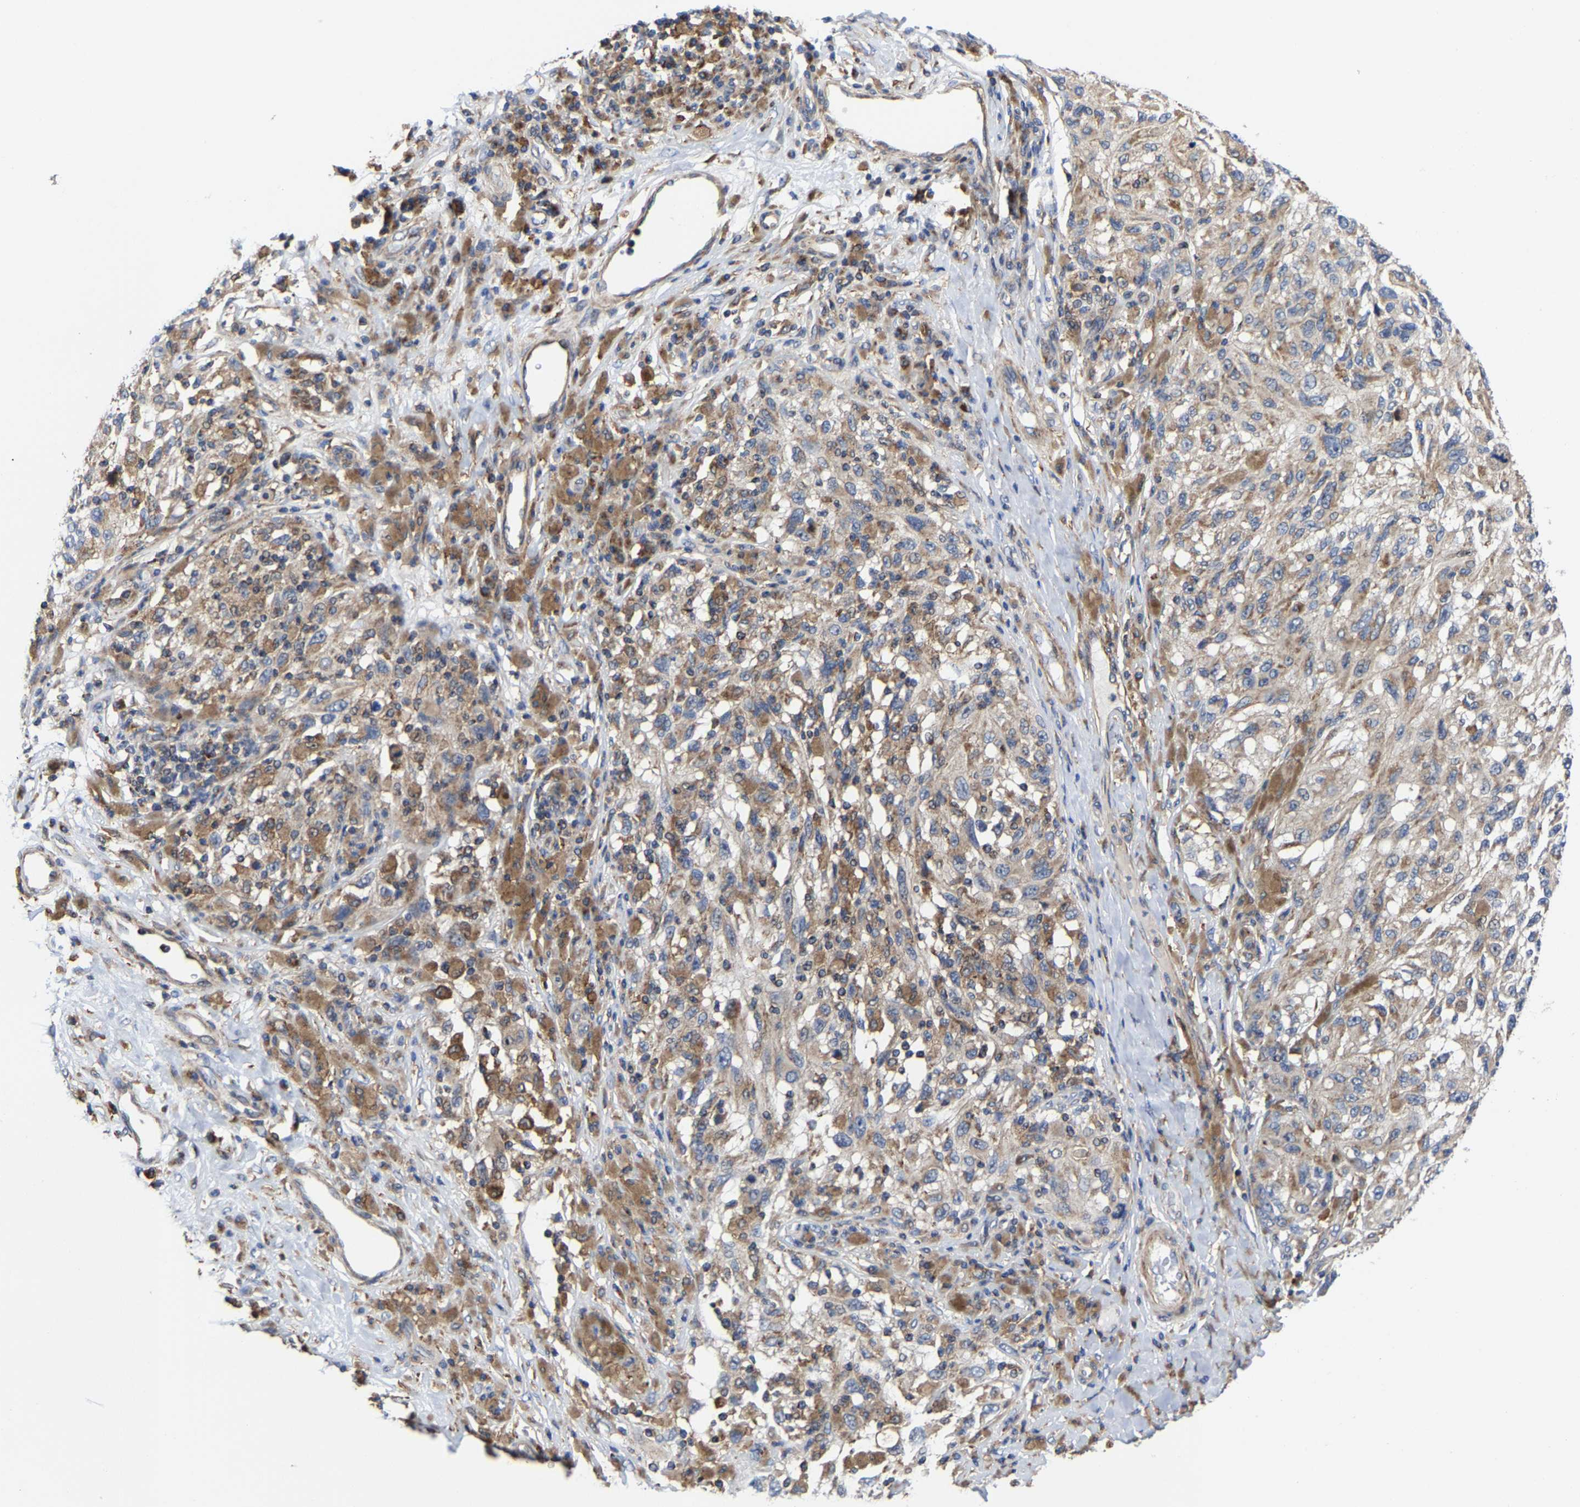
{"staining": {"intensity": "weak", "quantity": ">75%", "location": "cytoplasmic/membranous"}, "tissue": "melanoma", "cell_type": "Tumor cells", "image_type": "cancer", "snomed": [{"axis": "morphology", "description": "Malignant melanoma, NOS"}, {"axis": "topography", "description": "Skin"}], "caption": "Tumor cells exhibit low levels of weak cytoplasmic/membranous expression in about >75% of cells in malignant melanoma.", "gene": "PFKFB3", "patient": {"sex": "female", "age": 73}}